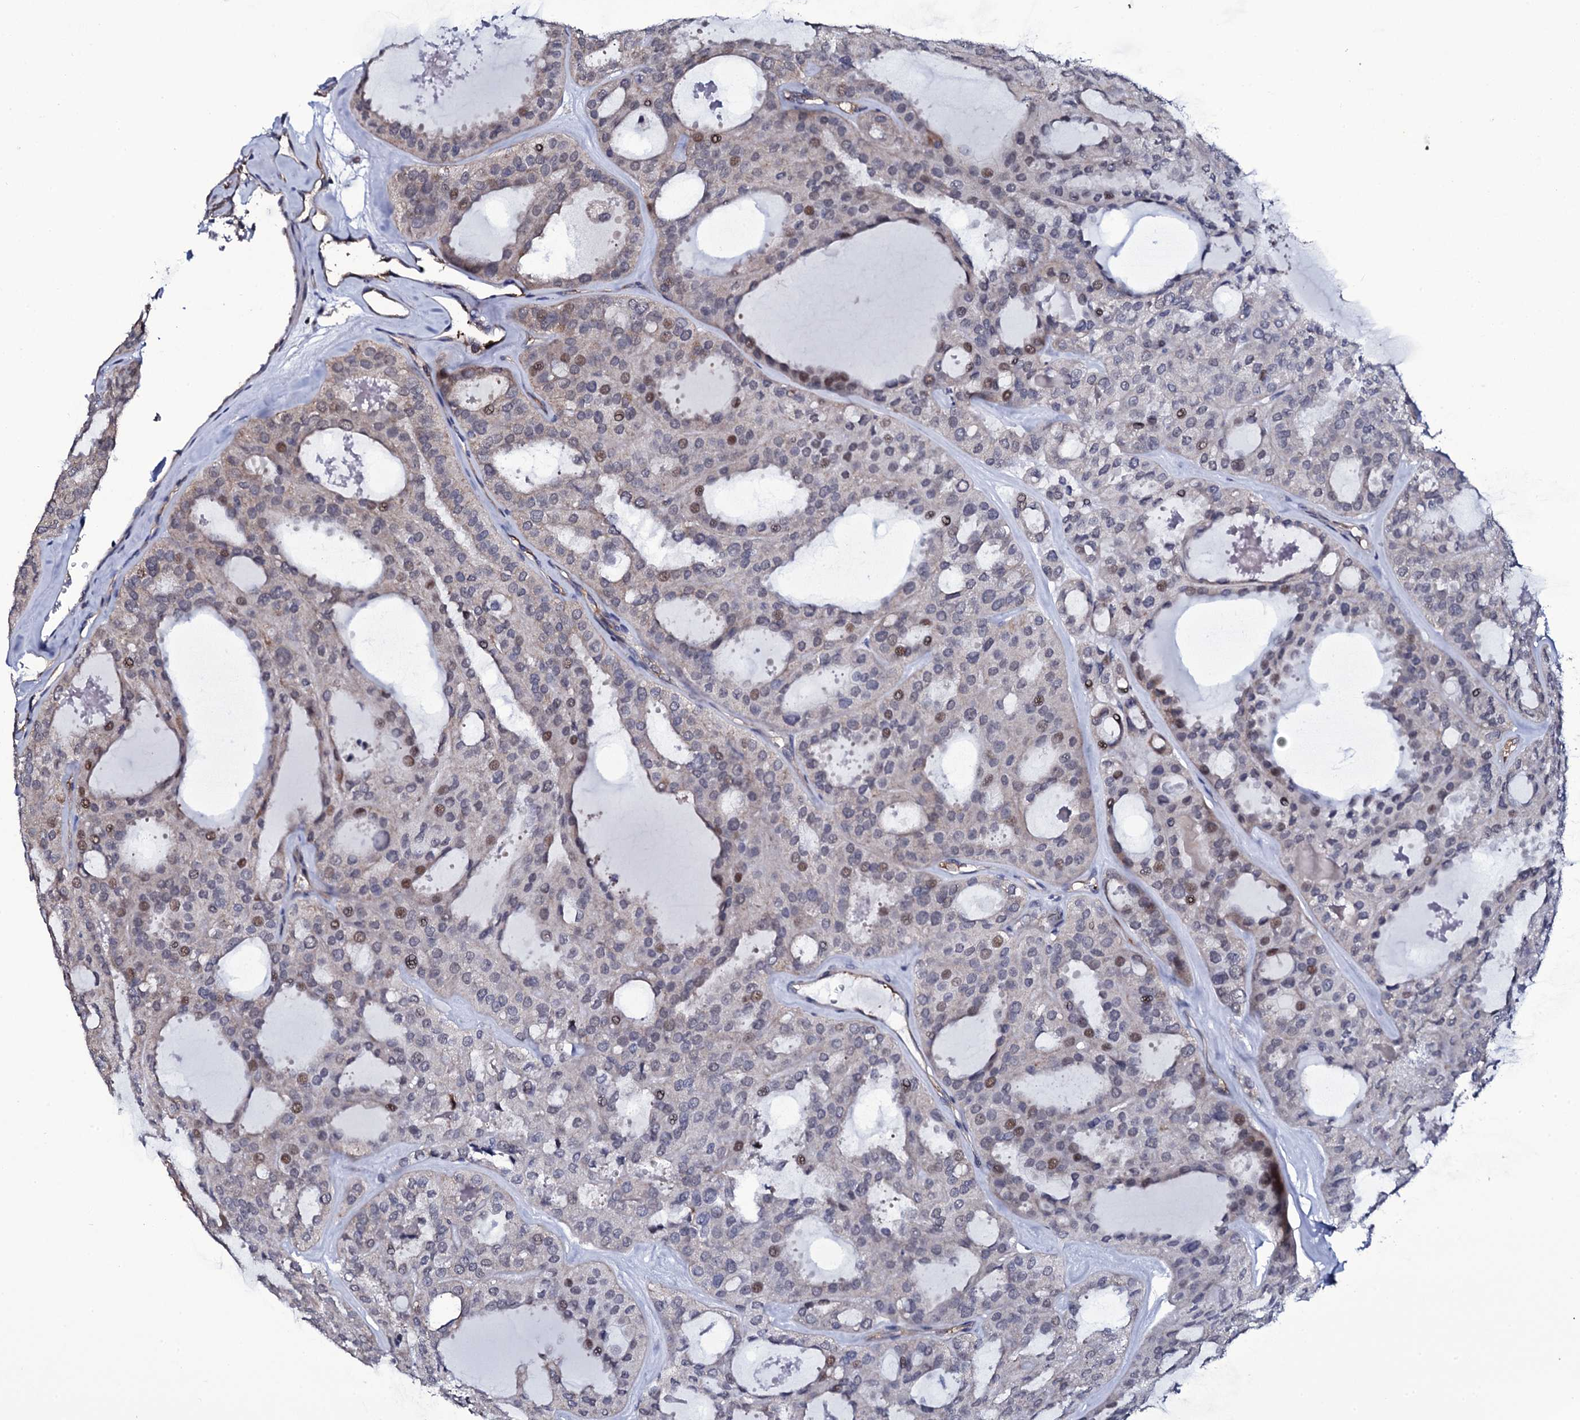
{"staining": {"intensity": "moderate", "quantity": "<25%", "location": "nuclear"}, "tissue": "thyroid cancer", "cell_type": "Tumor cells", "image_type": "cancer", "snomed": [{"axis": "morphology", "description": "Follicular adenoma carcinoma, NOS"}, {"axis": "topography", "description": "Thyroid gland"}], "caption": "Thyroid cancer stained with DAB IHC exhibits low levels of moderate nuclear expression in approximately <25% of tumor cells.", "gene": "GAREM1", "patient": {"sex": "male", "age": 75}}